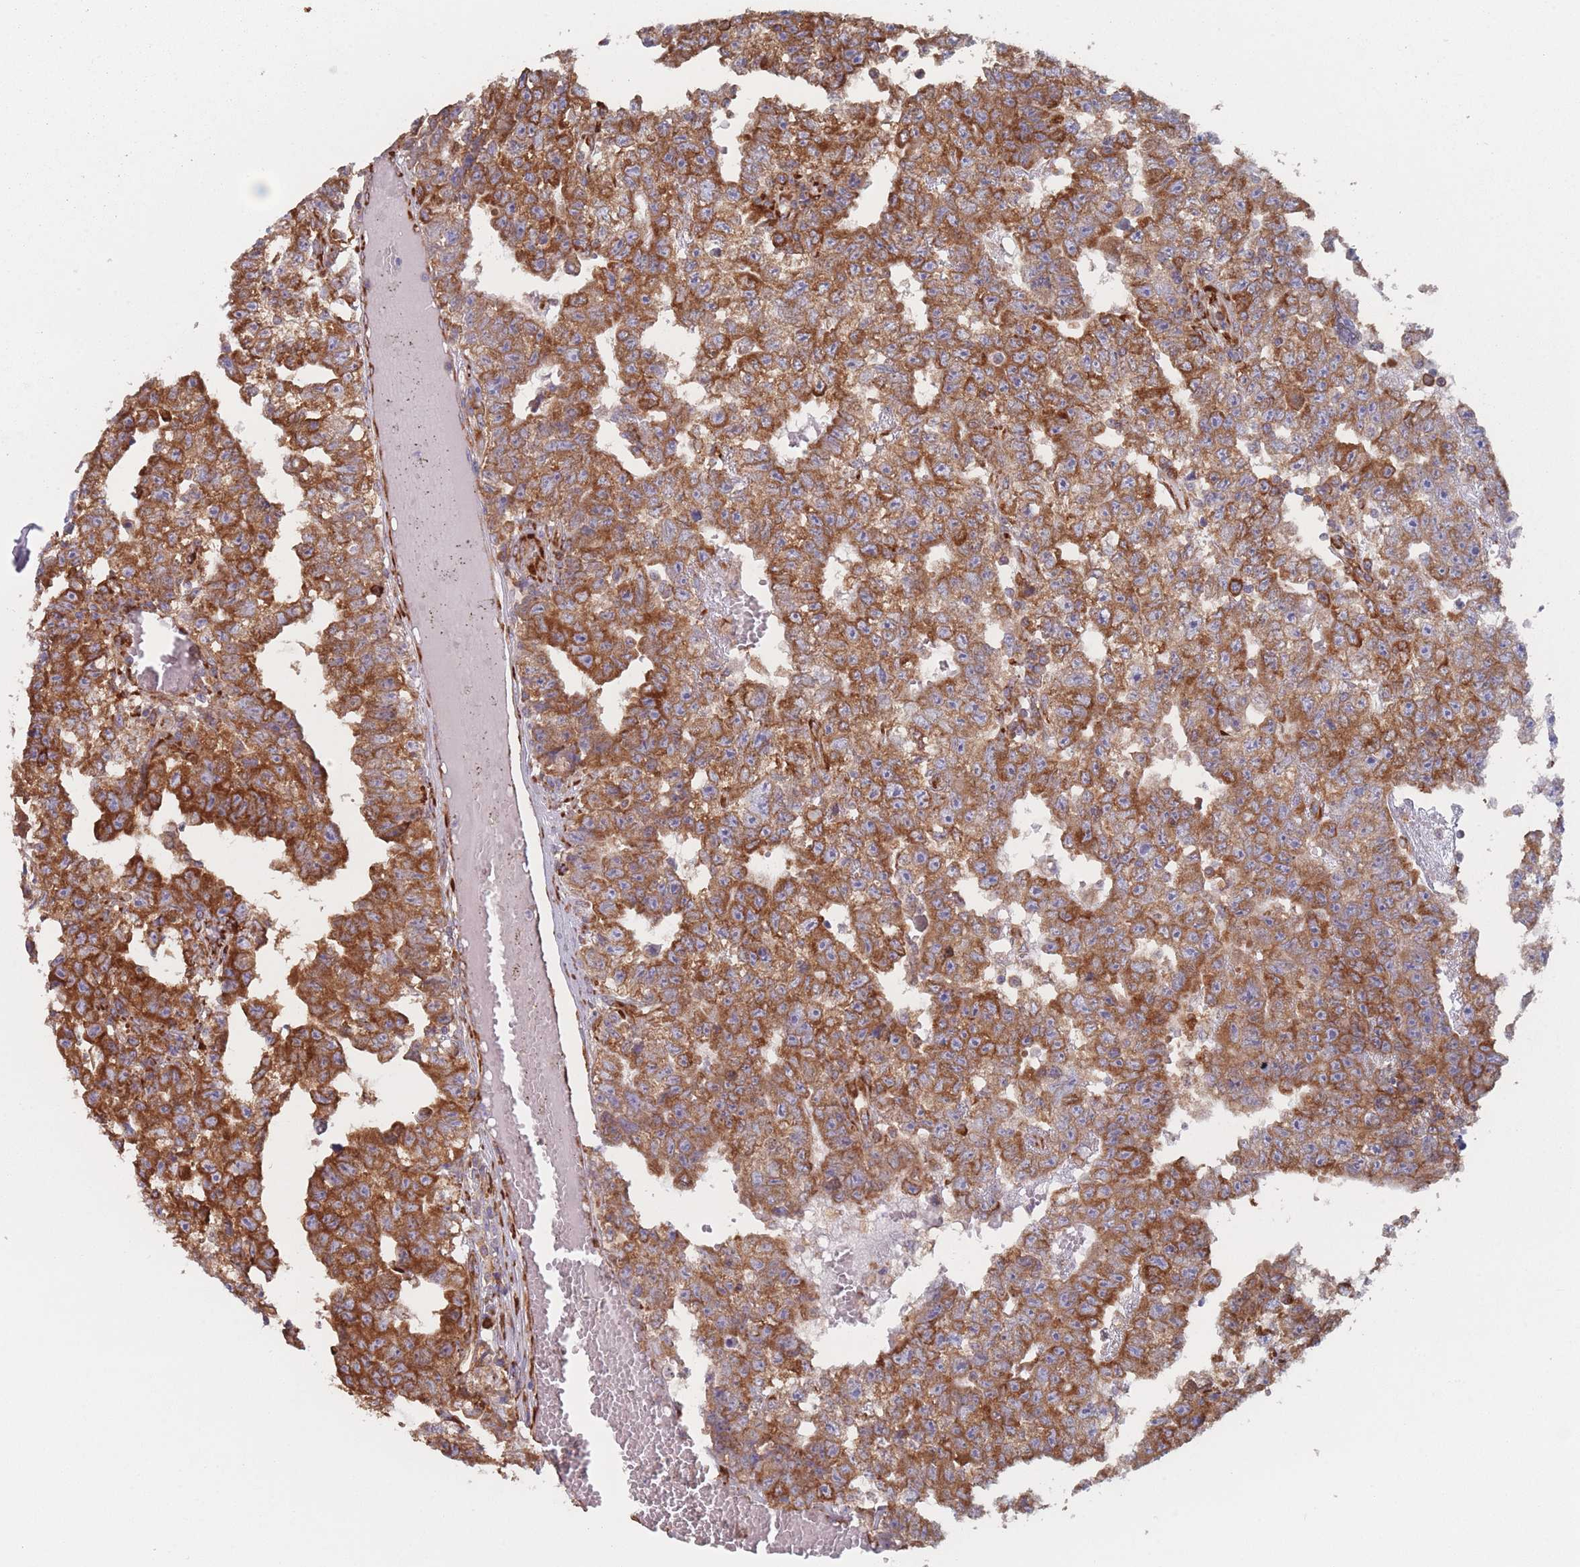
{"staining": {"intensity": "moderate", "quantity": ">75%", "location": "cytoplasmic/membranous"}, "tissue": "testis cancer", "cell_type": "Tumor cells", "image_type": "cancer", "snomed": [{"axis": "morphology", "description": "Carcinoma, Embryonal, NOS"}, {"axis": "topography", "description": "Testis"}], "caption": "Immunohistochemical staining of embryonal carcinoma (testis) displays moderate cytoplasmic/membranous protein positivity in about >75% of tumor cells.", "gene": "EEF1B2", "patient": {"sex": "male", "age": 25}}